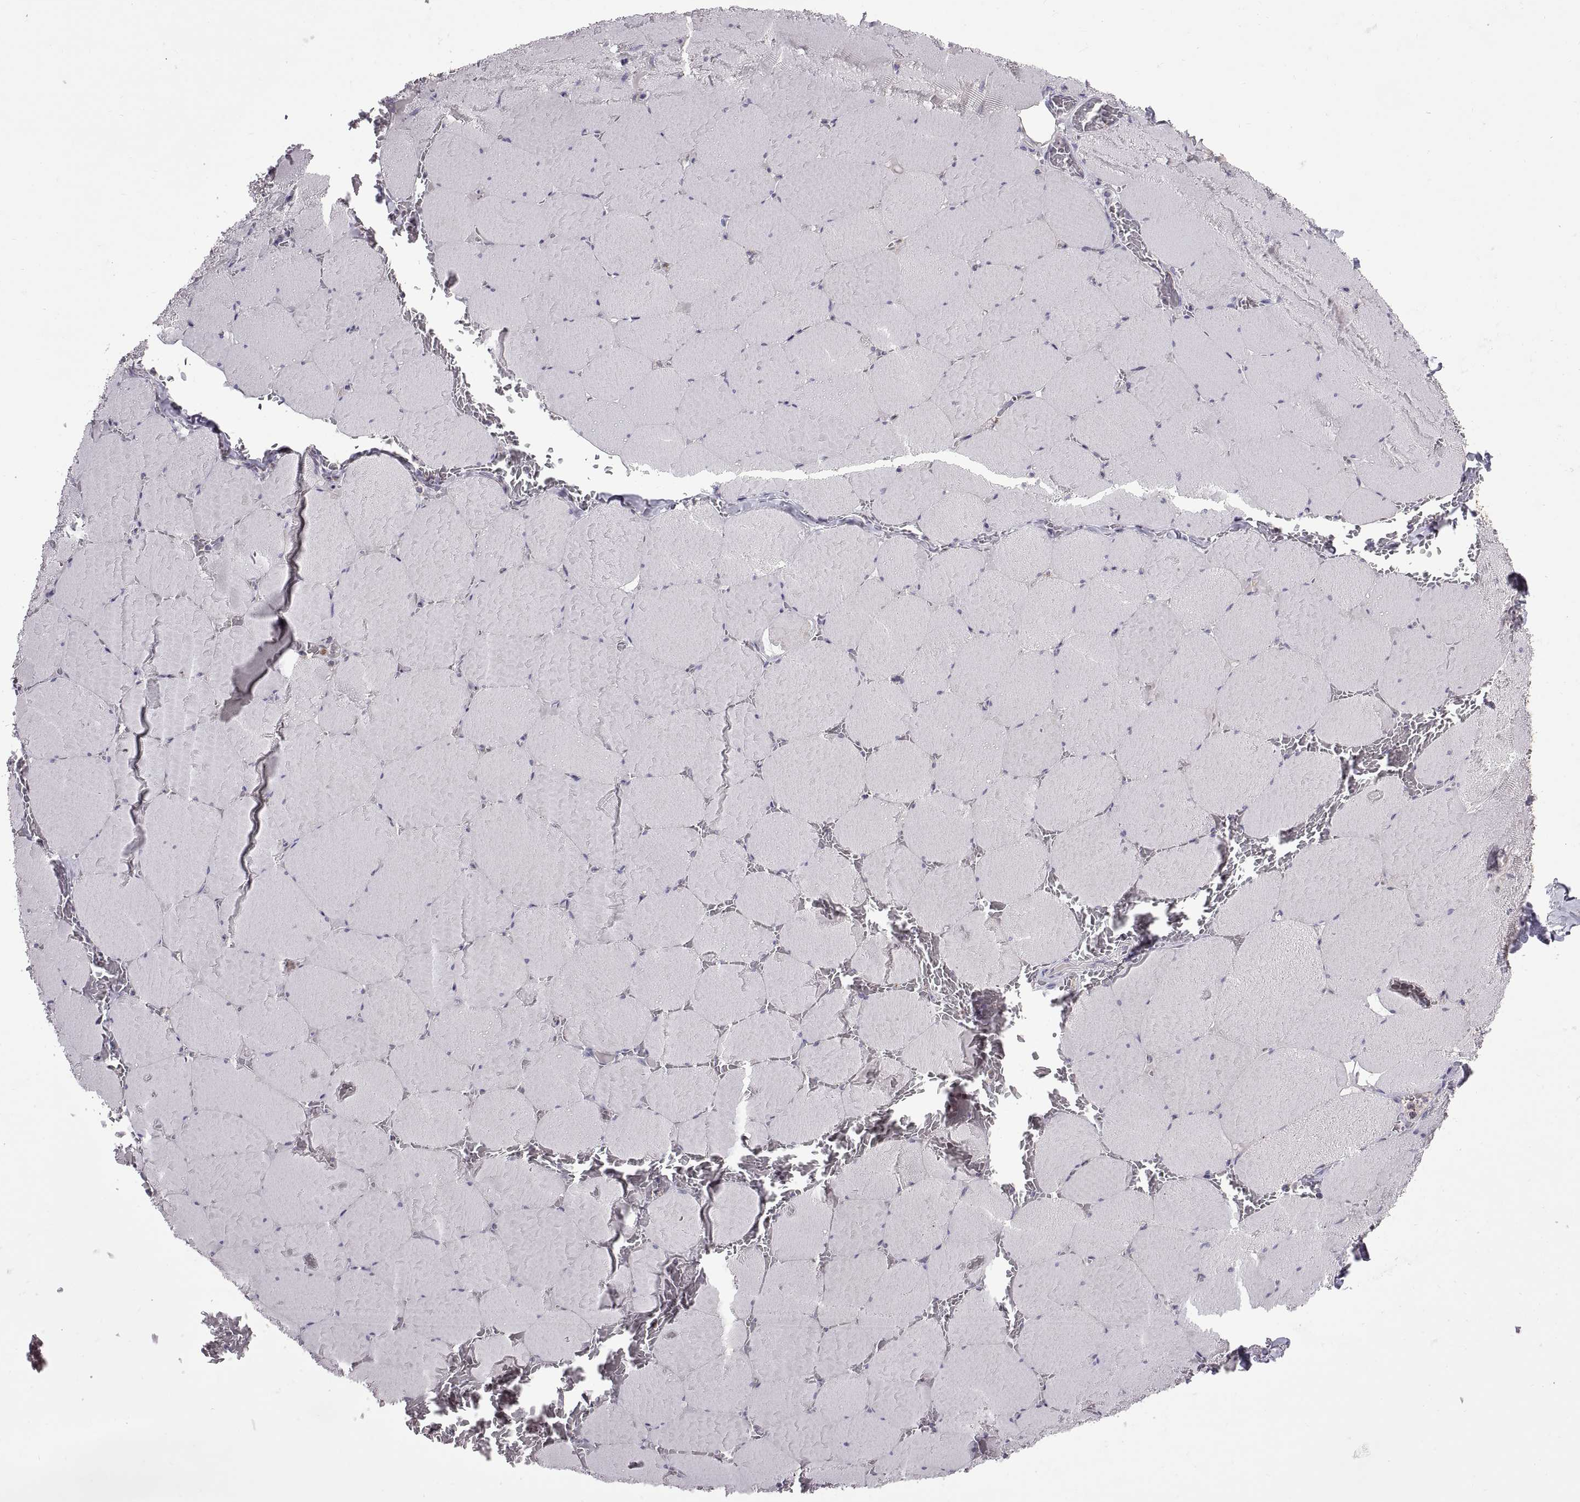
{"staining": {"intensity": "negative", "quantity": "none", "location": "none"}, "tissue": "skeletal muscle", "cell_type": "Myocytes", "image_type": "normal", "snomed": [{"axis": "morphology", "description": "Normal tissue, NOS"}, {"axis": "morphology", "description": "Malignant melanoma, Metastatic site"}, {"axis": "topography", "description": "Skeletal muscle"}], "caption": "The histopathology image exhibits no staining of myocytes in normal skeletal muscle.", "gene": "ARSL", "patient": {"sex": "male", "age": 50}}